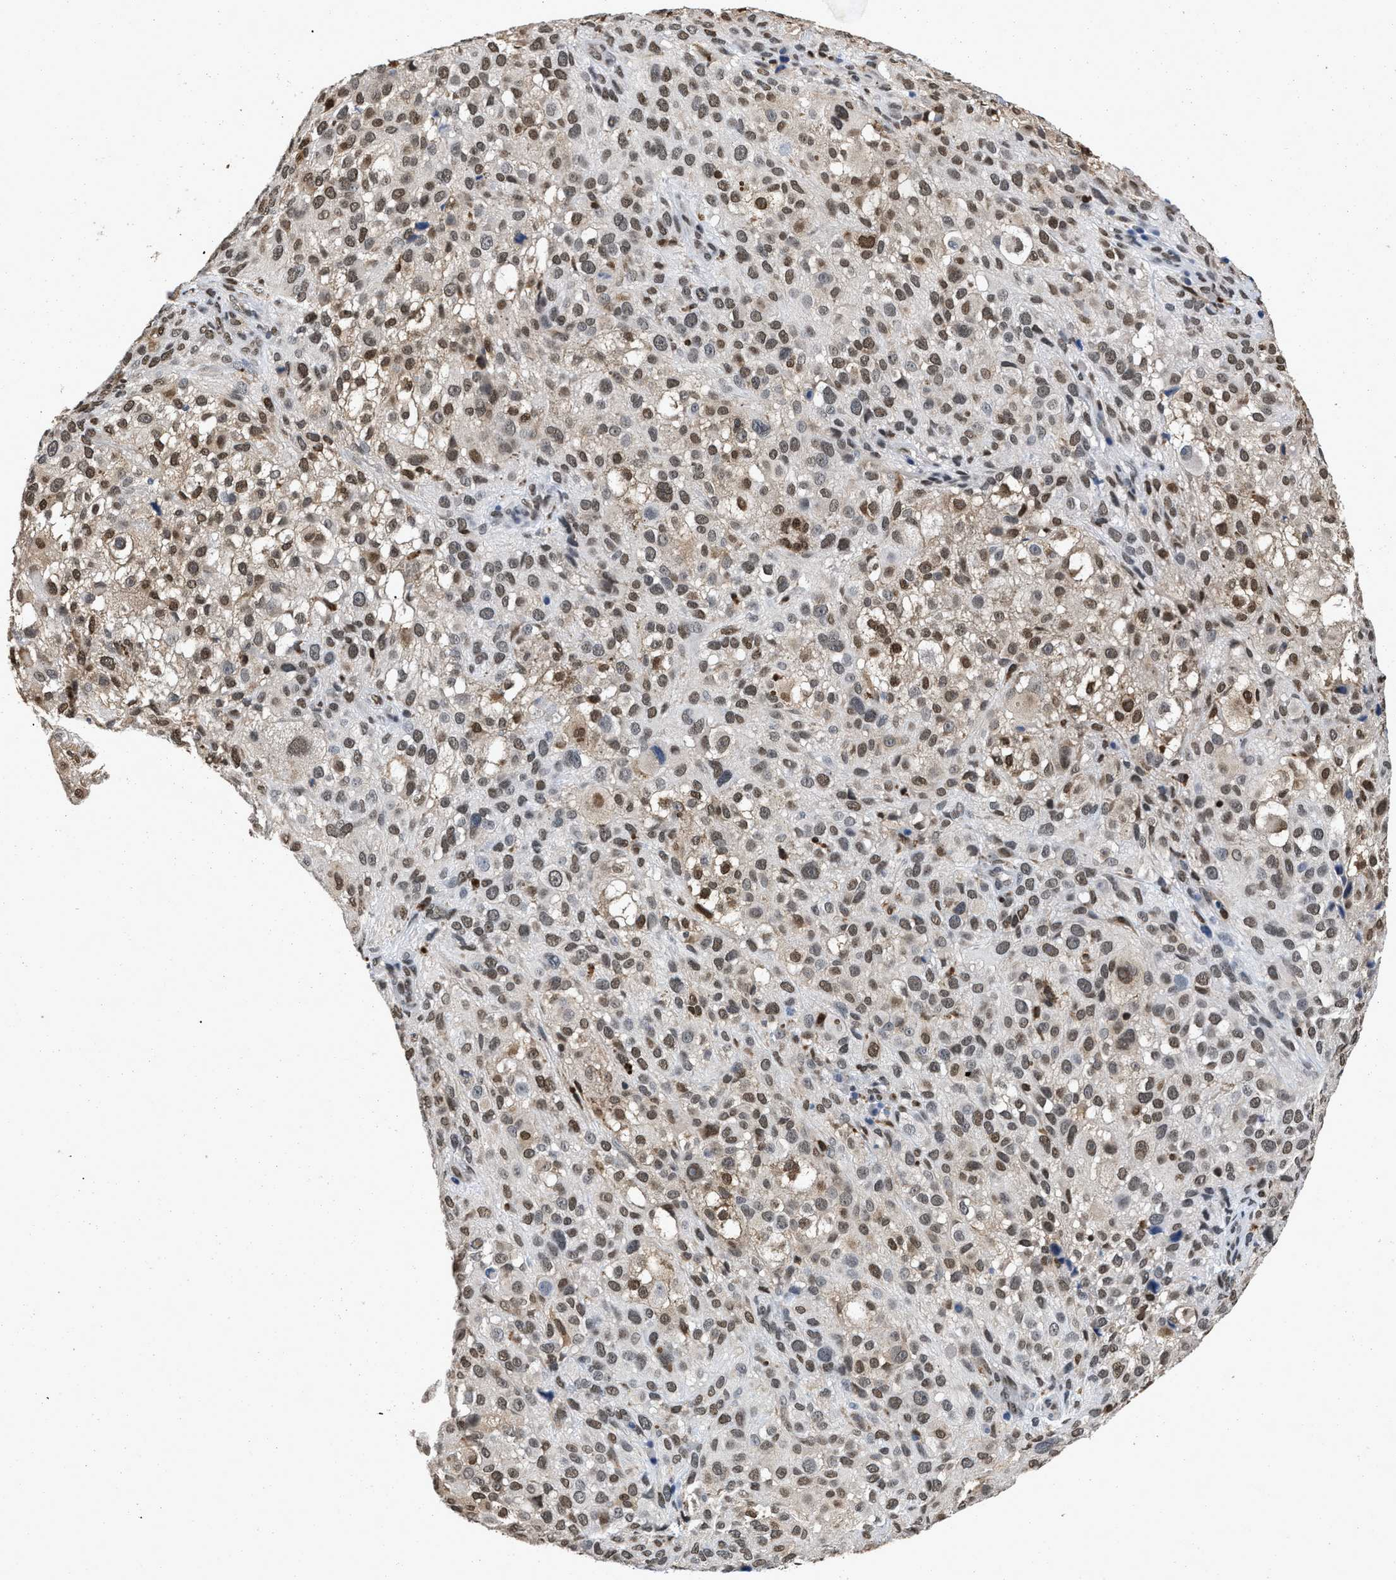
{"staining": {"intensity": "moderate", "quantity": ">75%", "location": "nuclear"}, "tissue": "melanoma", "cell_type": "Tumor cells", "image_type": "cancer", "snomed": [{"axis": "morphology", "description": "Necrosis, NOS"}, {"axis": "morphology", "description": "Malignant melanoma, NOS"}, {"axis": "topography", "description": "Skin"}], "caption": "Moderate nuclear staining is seen in approximately >75% of tumor cells in melanoma. (DAB (3,3'-diaminobenzidine) = brown stain, brightfield microscopy at high magnification).", "gene": "QKI", "patient": {"sex": "female", "age": 87}}